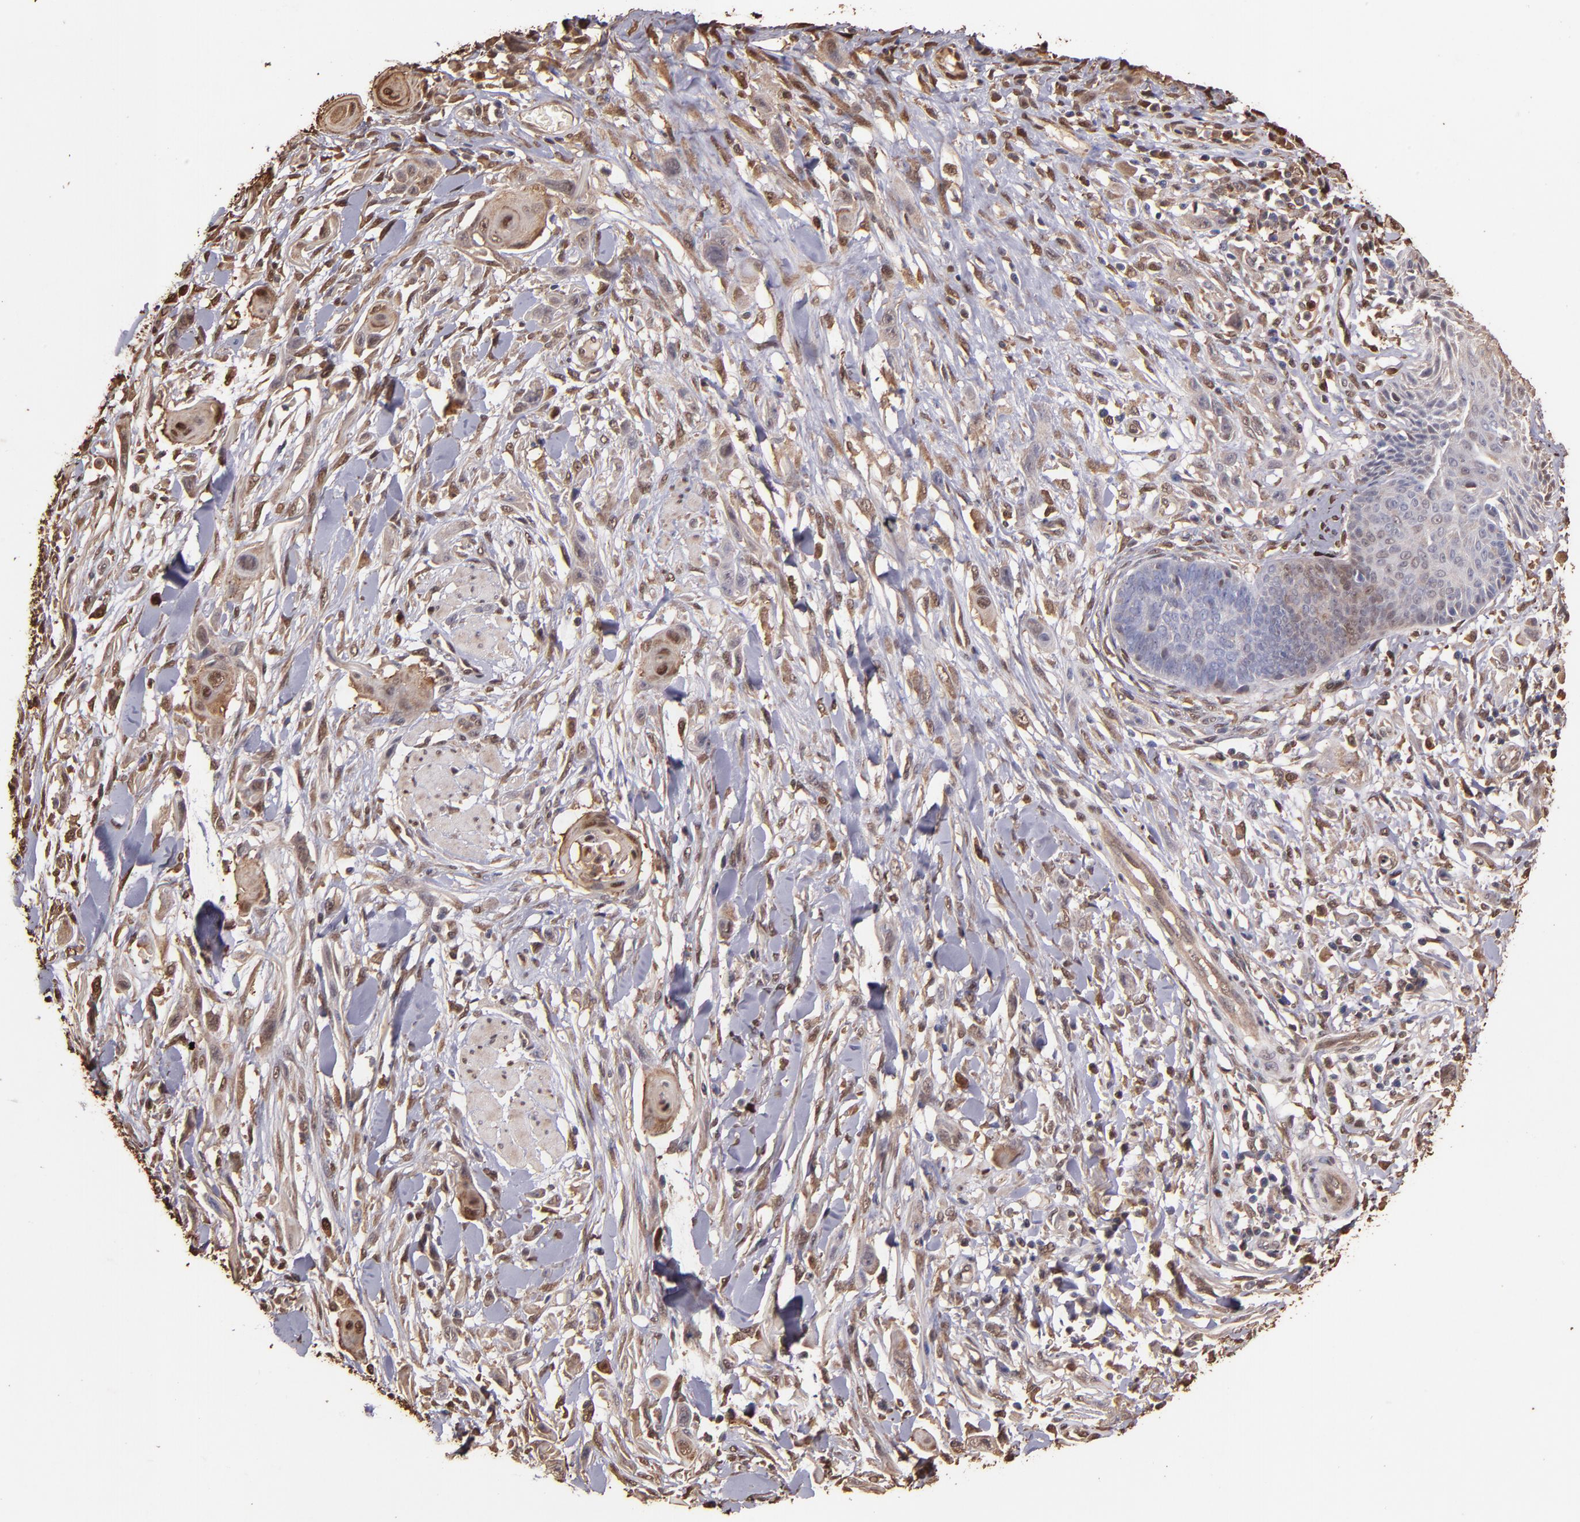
{"staining": {"intensity": "moderate", "quantity": ">75%", "location": "cytoplasmic/membranous,nuclear"}, "tissue": "skin cancer", "cell_type": "Tumor cells", "image_type": "cancer", "snomed": [{"axis": "morphology", "description": "Squamous cell carcinoma, NOS"}, {"axis": "topography", "description": "Skin"}], "caption": "Moderate cytoplasmic/membranous and nuclear staining is appreciated in approximately >75% of tumor cells in skin squamous cell carcinoma.", "gene": "S100A6", "patient": {"sex": "female", "age": 59}}